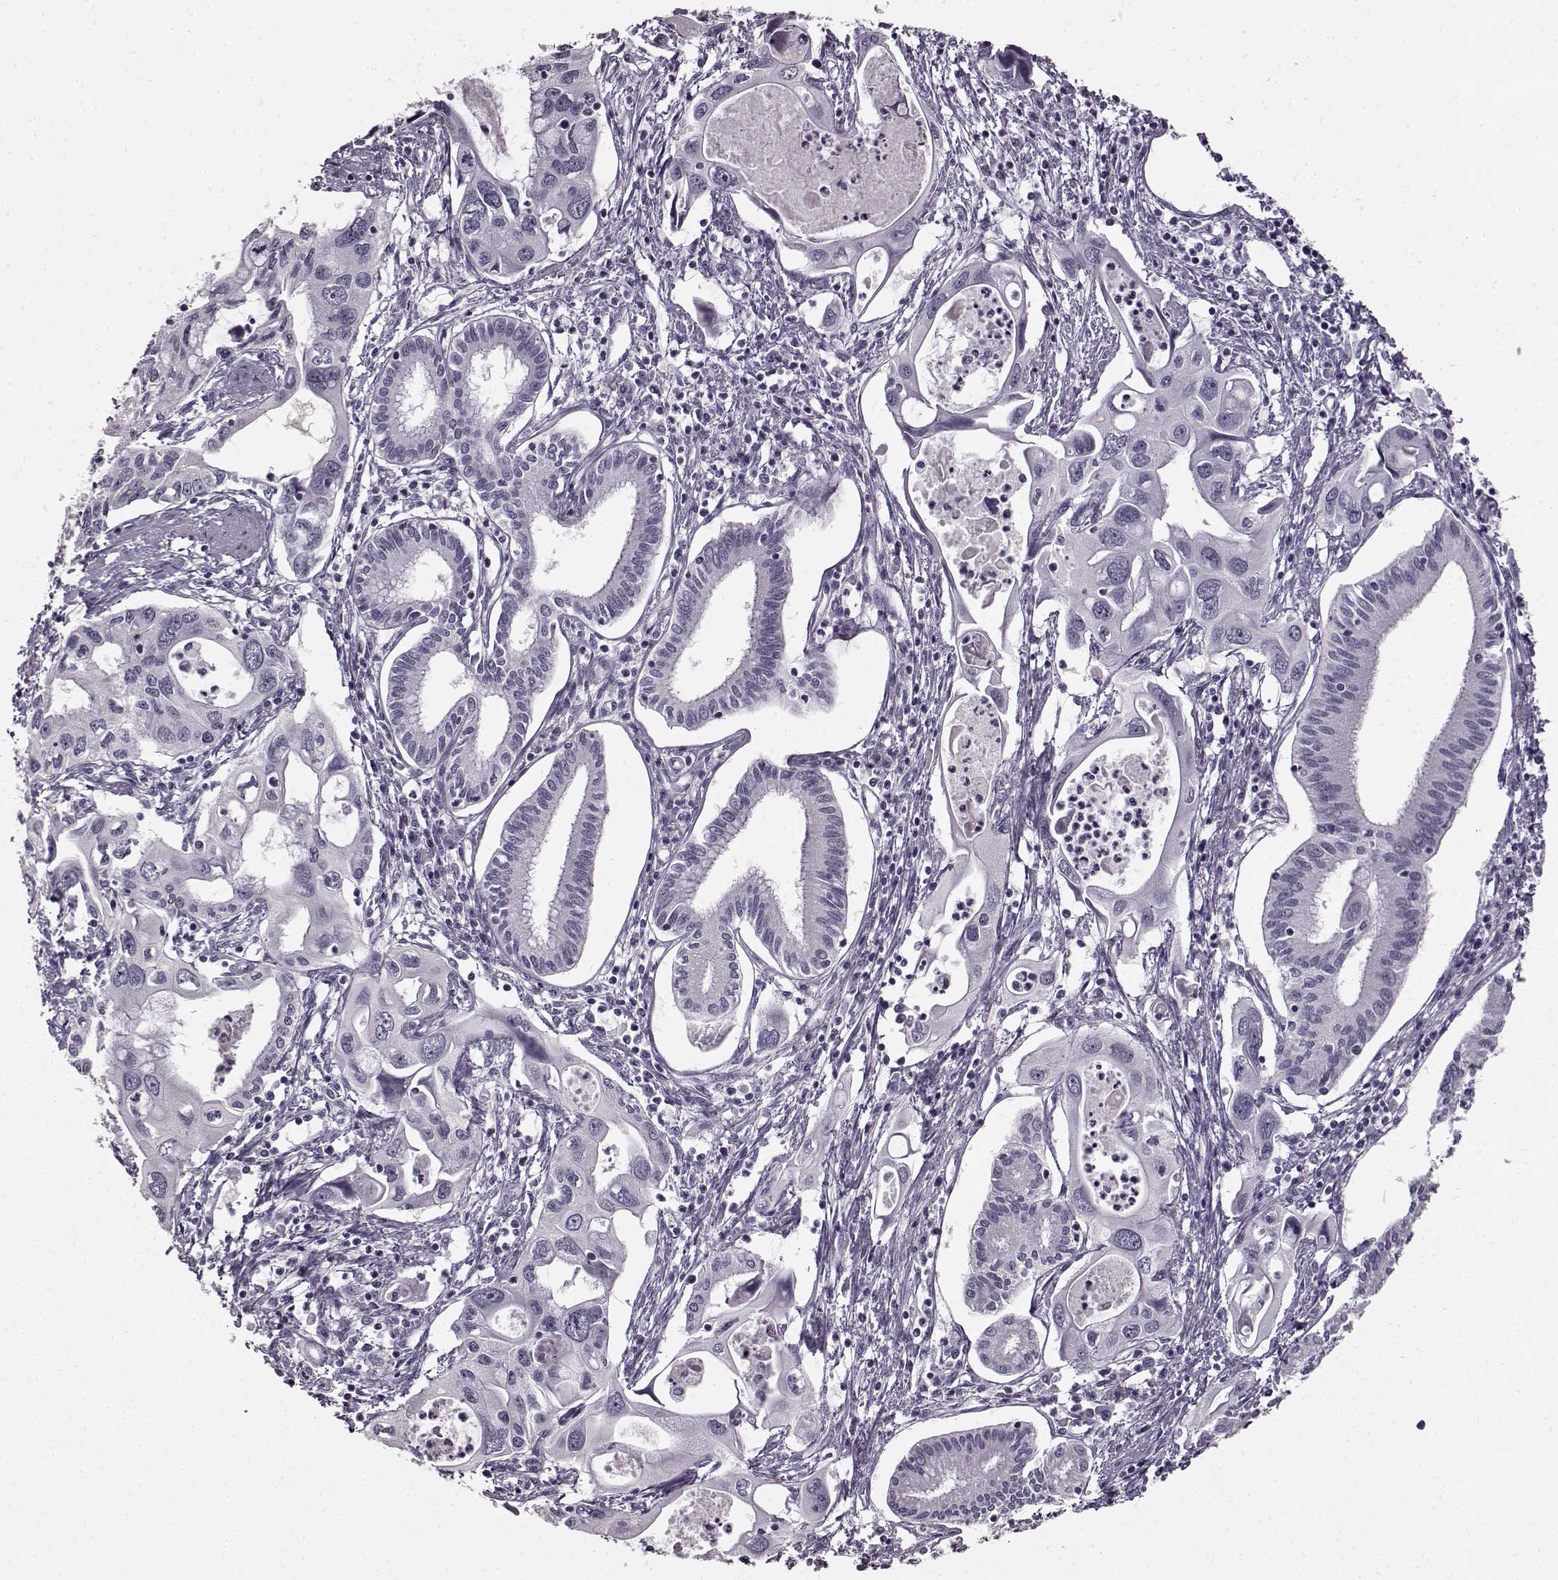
{"staining": {"intensity": "negative", "quantity": "none", "location": "none"}, "tissue": "pancreatic cancer", "cell_type": "Tumor cells", "image_type": "cancer", "snomed": [{"axis": "morphology", "description": "Adenocarcinoma, NOS"}, {"axis": "topography", "description": "Pancreas"}], "caption": "The micrograph demonstrates no staining of tumor cells in pancreatic cancer (adenocarcinoma).", "gene": "FSHB", "patient": {"sex": "male", "age": 60}}